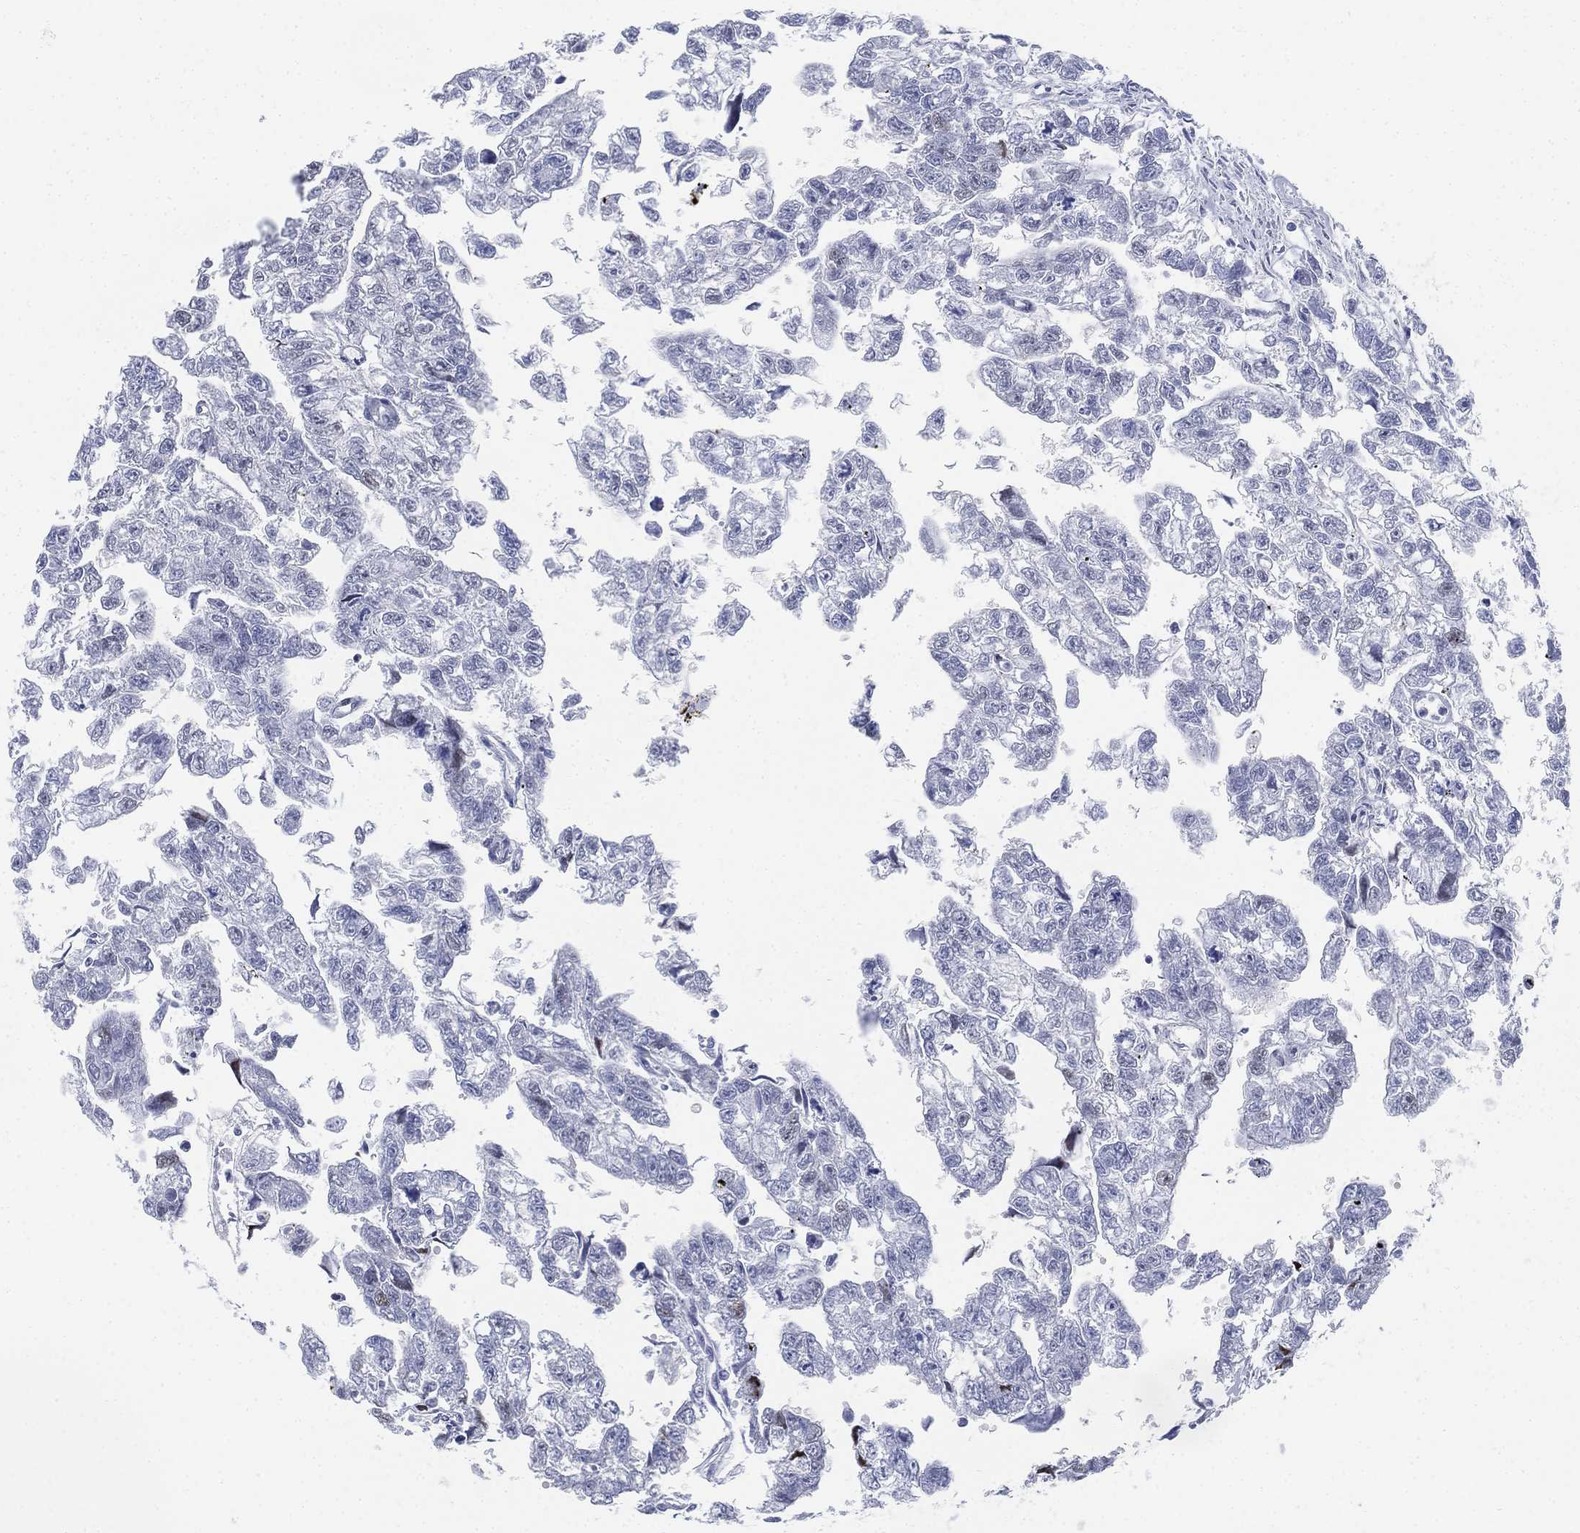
{"staining": {"intensity": "negative", "quantity": "none", "location": "none"}, "tissue": "testis cancer", "cell_type": "Tumor cells", "image_type": "cancer", "snomed": [{"axis": "morphology", "description": "Carcinoma, Embryonal, NOS"}, {"axis": "morphology", "description": "Teratoma, malignant, NOS"}, {"axis": "topography", "description": "Testis"}], "caption": "Immunohistochemistry histopathology image of human testis cancer (embryonal carcinoma) stained for a protein (brown), which exhibits no expression in tumor cells.", "gene": "GCNA", "patient": {"sex": "male", "age": 44}}